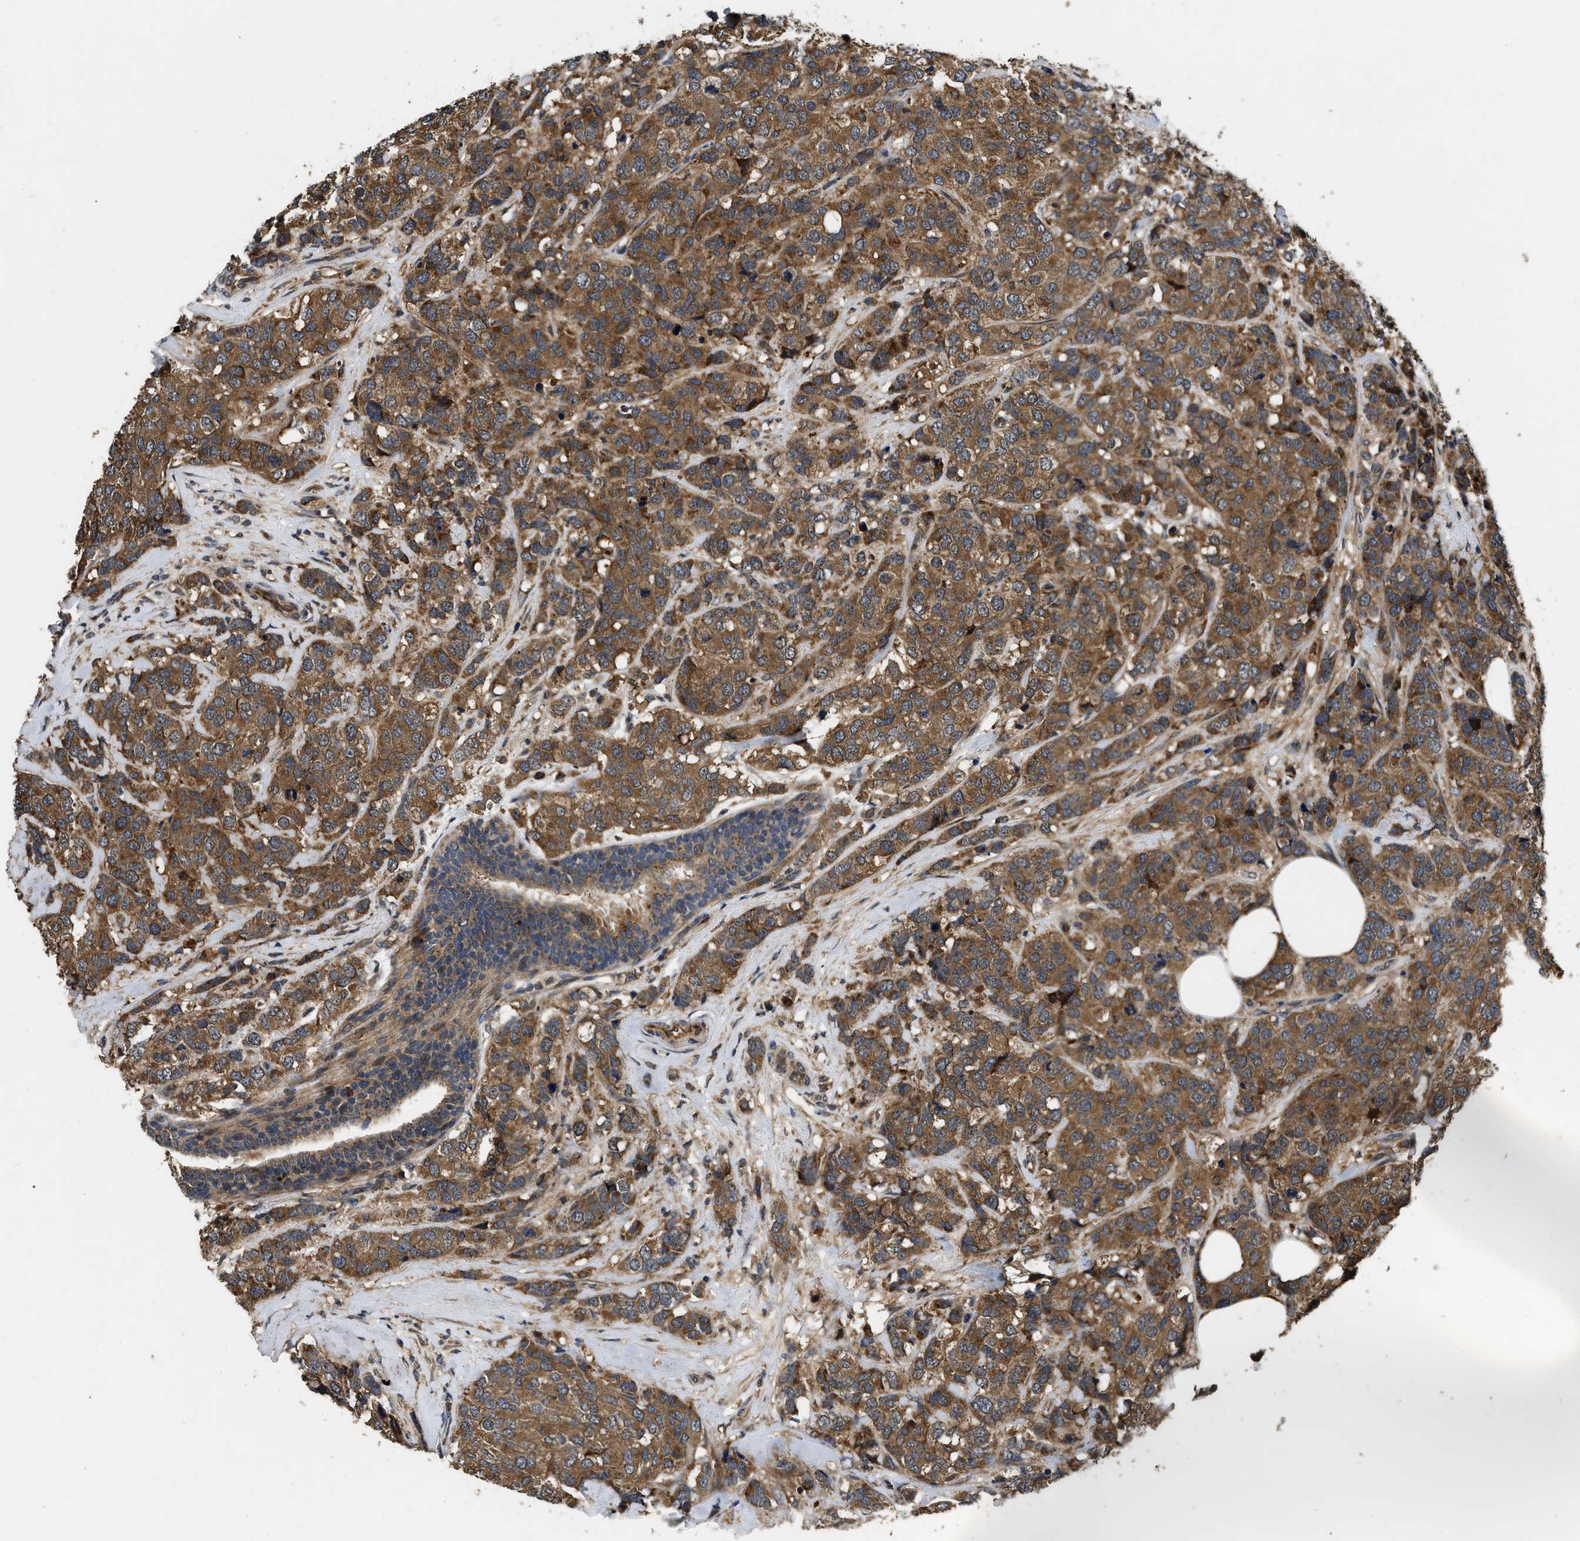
{"staining": {"intensity": "moderate", "quantity": ">75%", "location": "cytoplasmic/membranous"}, "tissue": "breast cancer", "cell_type": "Tumor cells", "image_type": "cancer", "snomed": [{"axis": "morphology", "description": "Lobular carcinoma"}, {"axis": "topography", "description": "Breast"}], "caption": "This is an image of immunohistochemistry staining of breast lobular carcinoma, which shows moderate staining in the cytoplasmic/membranous of tumor cells.", "gene": "PPWD1", "patient": {"sex": "female", "age": 59}}